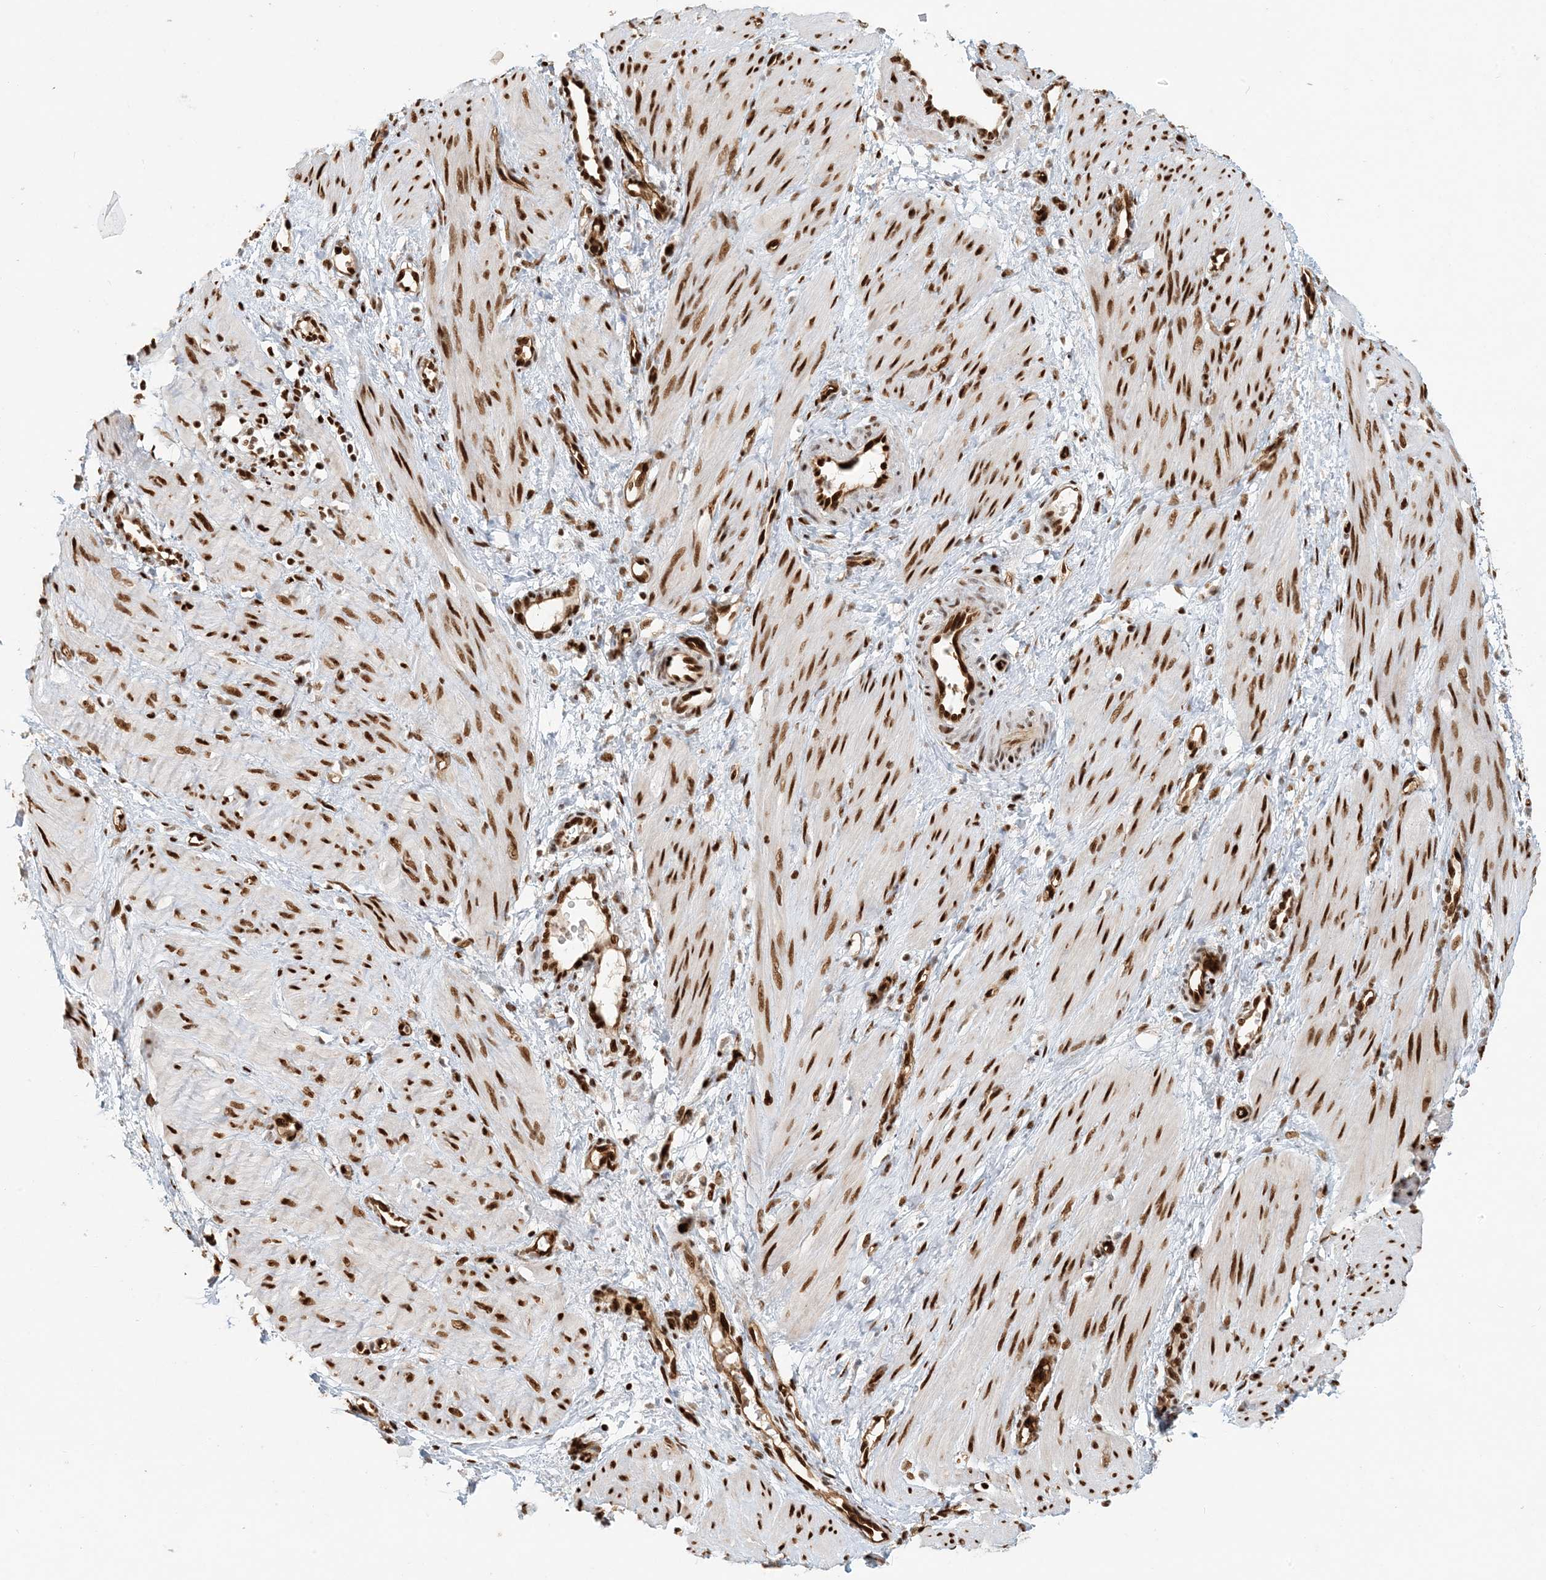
{"staining": {"intensity": "strong", "quantity": ">75%", "location": "nuclear"}, "tissue": "smooth muscle", "cell_type": "Smooth muscle cells", "image_type": "normal", "snomed": [{"axis": "morphology", "description": "Normal tissue, NOS"}, {"axis": "topography", "description": "Endometrium"}], "caption": "Immunohistochemistry (IHC) image of unremarkable human smooth muscle stained for a protein (brown), which shows high levels of strong nuclear staining in approximately >75% of smooth muscle cells.", "gene": "CKS1B", "patient": {"sex": "female", "age": 33}}